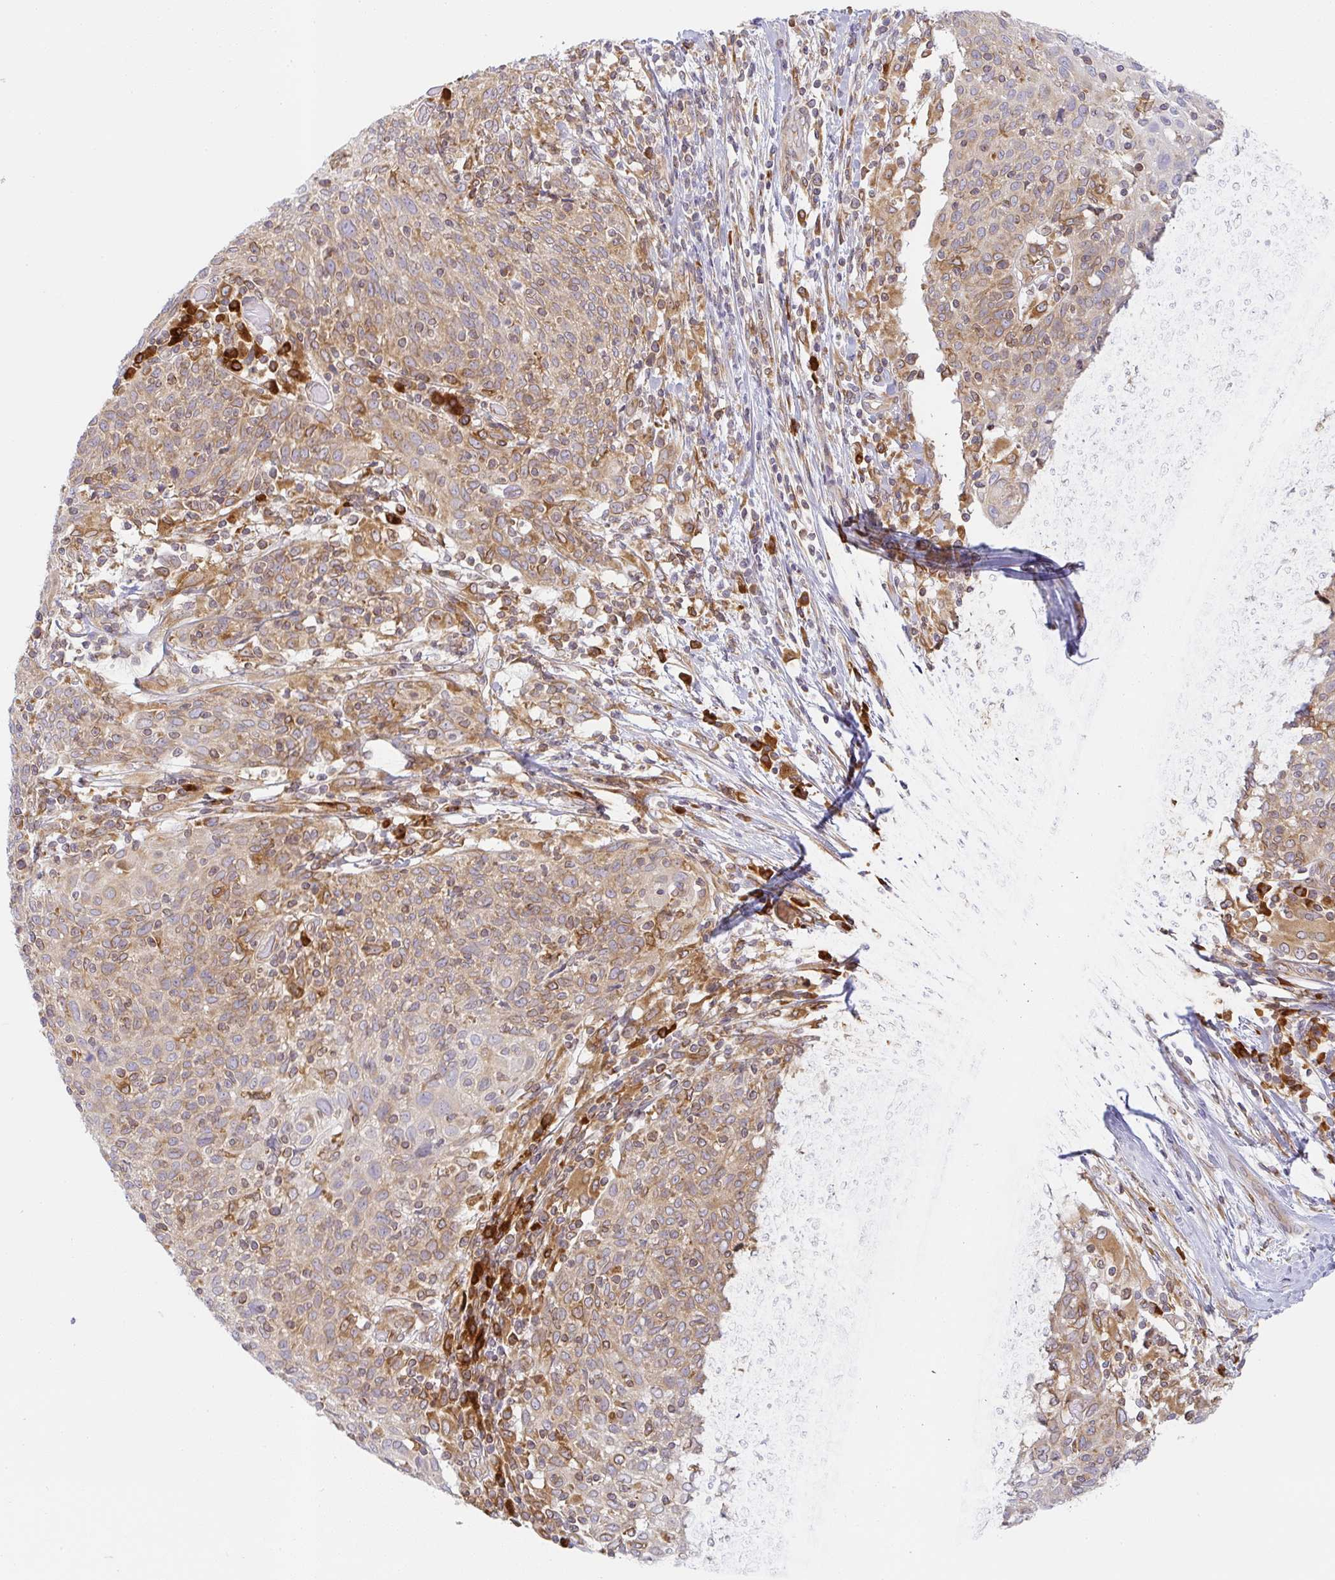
{"staining": {"intensity": "moderate", "quantity": "25%-75%", "location": "cytoplasmic/membranous"}, "tissue": "cervical cancer", "cell_type": "Tumor cells", "image_type": "cancer", "snomed": [{"axis": "morphology", "description": "Squamous cell carcinoma, NOS"}, {"axis": "topography", "description": "Cervix"}], "caption": "Immunohistochemistry histopathology image of neoplastic tissue: cervical squamous cell carcinoma stained using IHC displays medium levels of moderate protein expression localized specifically in the cytoplasmic/membranous of tumor cells, appearing as a cytoplasmic/membranous brown color.", "gene": "DERL2", "patient": {"sex": "female", "age": 52}}